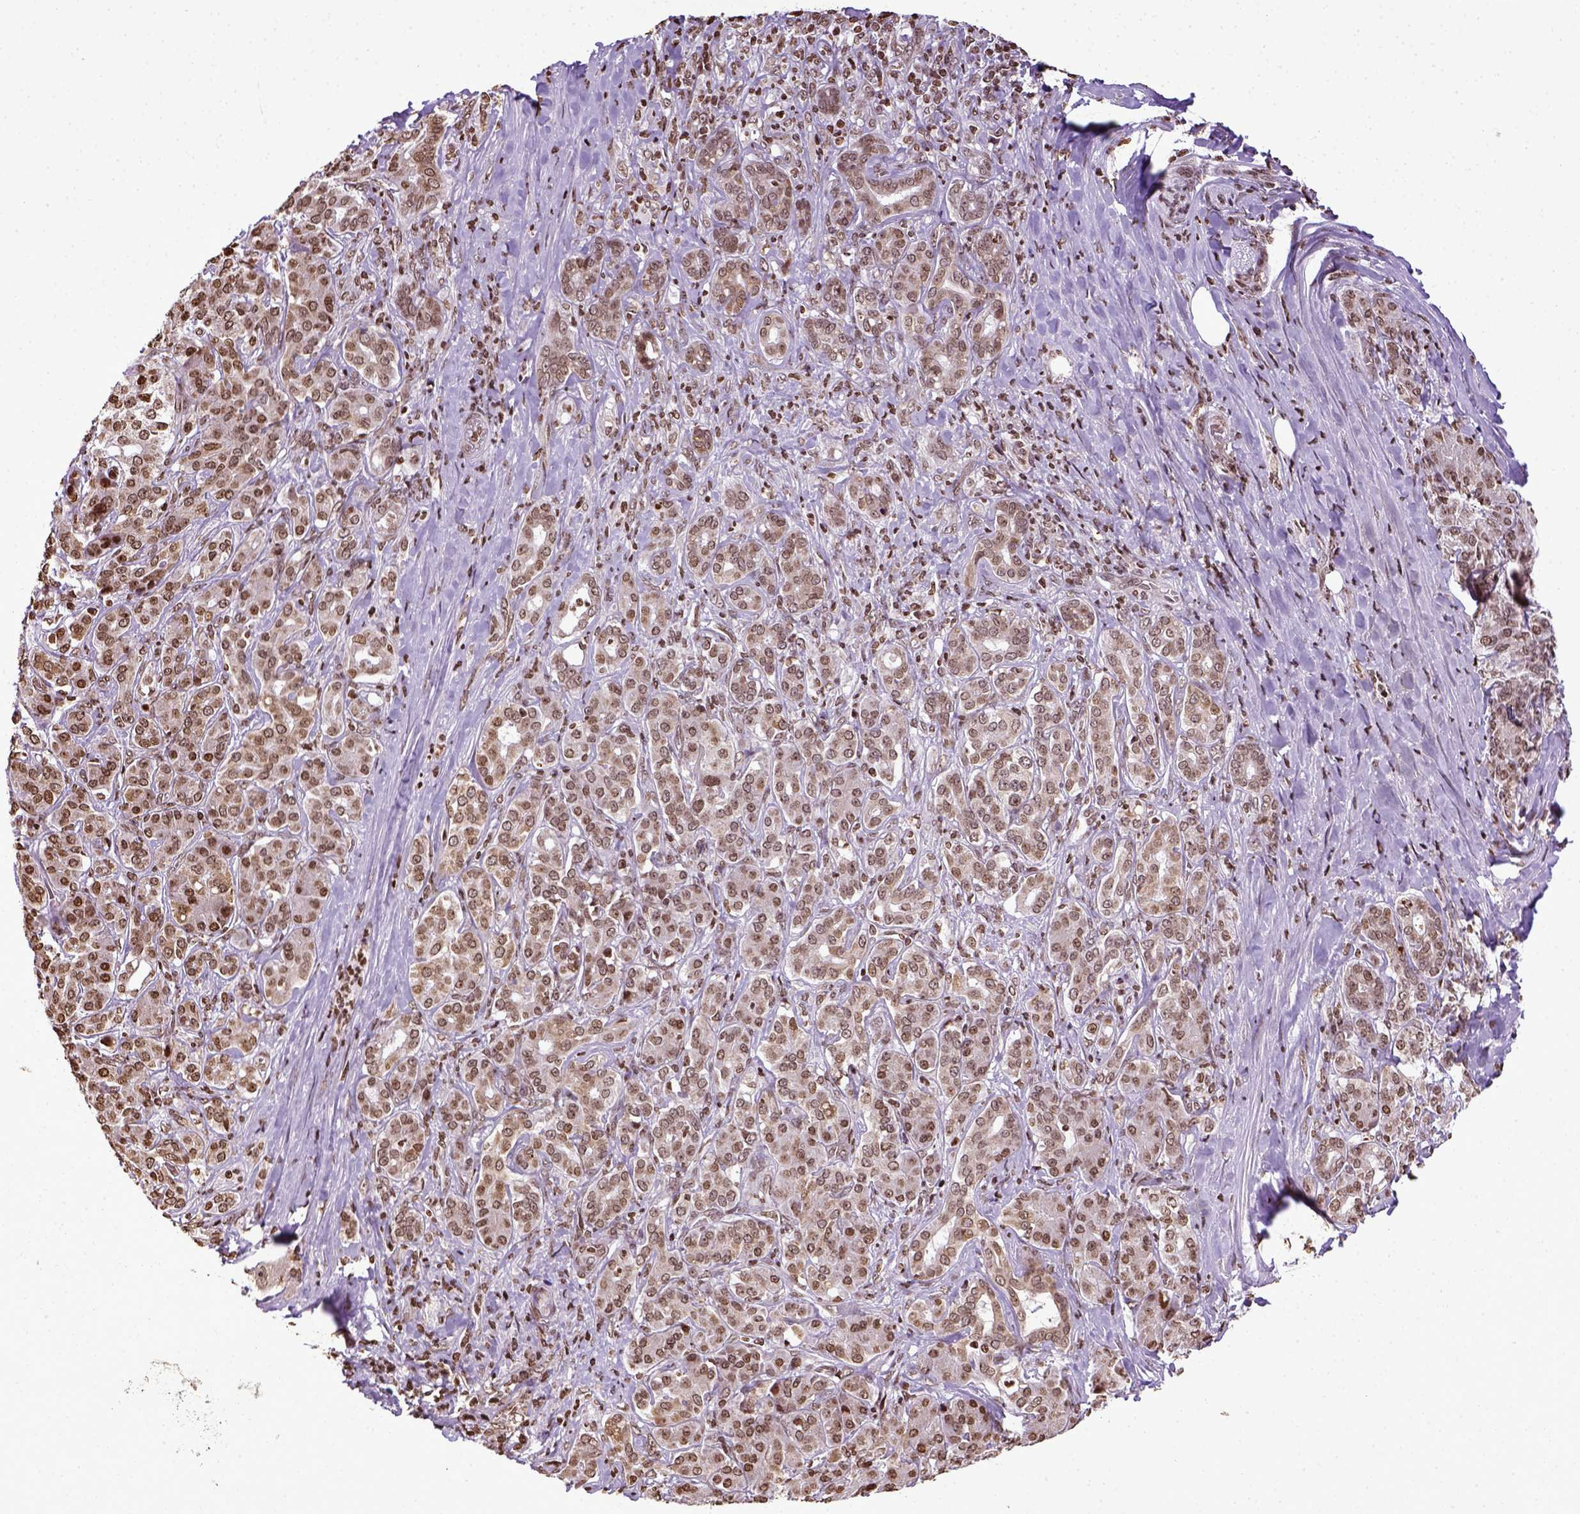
{"staining": {"intensity": "moderate", "quantity": ">75%", "location": "nuclear"}, "tissue": "pancreatic cancer", "cell_type": "Tumor cells", "image_type": "cancer", "snomed": [{"axis": "morphology", "description": "Normal tissue, NOS"}, {"axis": "morphology", "description": "Inflammation, NOS"}, {"axis": "morphology", "description": "Adenocarcinoma, NOS"}, {"axis": "topography", "description": "Pancreas"}], "caption": "The micrograph reveals immunohistochemical staining of pancreatic cancer. There is moderate nuclear staining is present in about >75% of tumor cells.", "gene": "ZNF75D", "patient": {"sex": "male", "age": 57}}